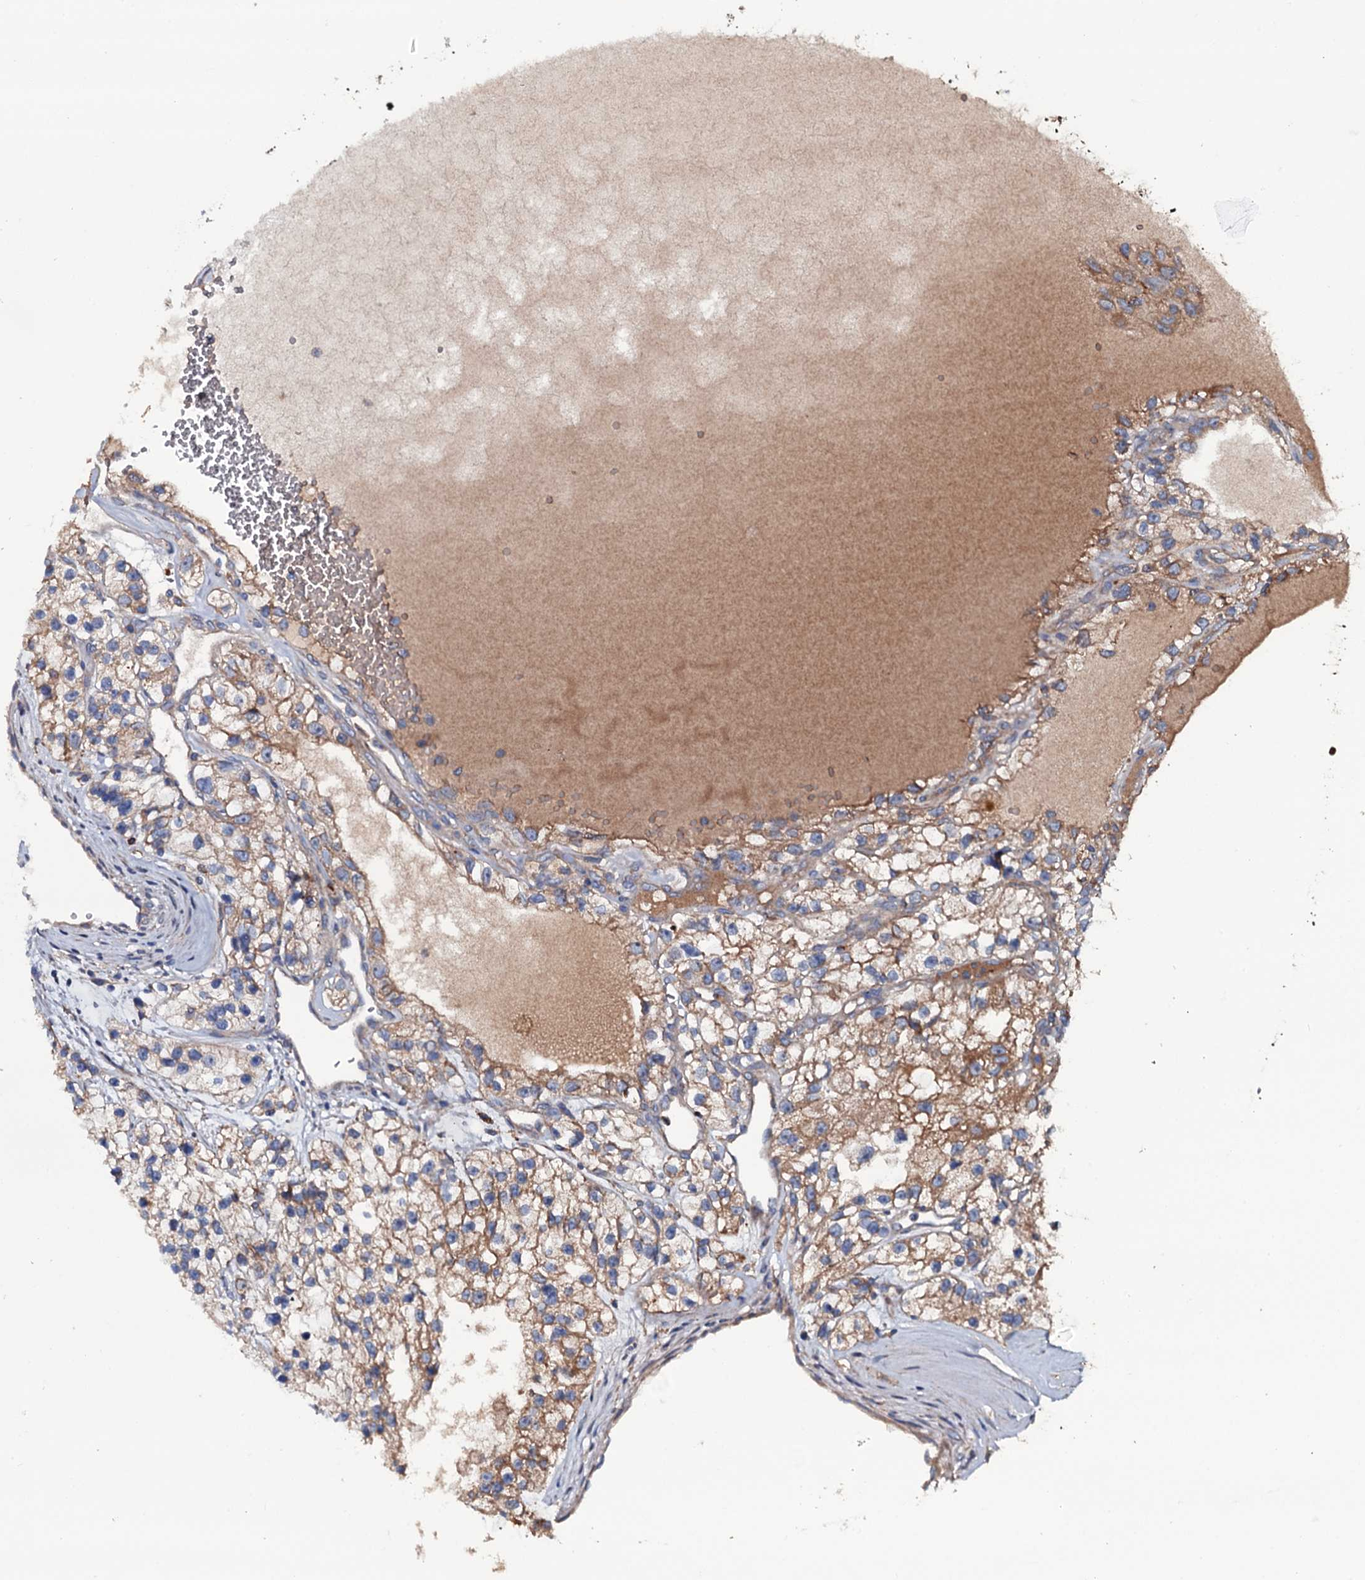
{"staining": {"intensity": "moderate", "quantity": ">75%", "location": "cytoplasmic/membranous"}, "tissue": "renal cancer", "cell_type": "Tumor cells", "image_type": "cancer", "snomed": [{"axis": "morphology", "description": "Adenocarcinoma, NOS"}, {"axis": "topography", "description": "Kidney"}], "caption": "A histopathology image of human renal cancer stained for a protein exhibits moderate cytoplasmic/membranous brown staining in tumor cells.", "gene": "NEK1", "patient": {"sex": "female", "age": 57}}